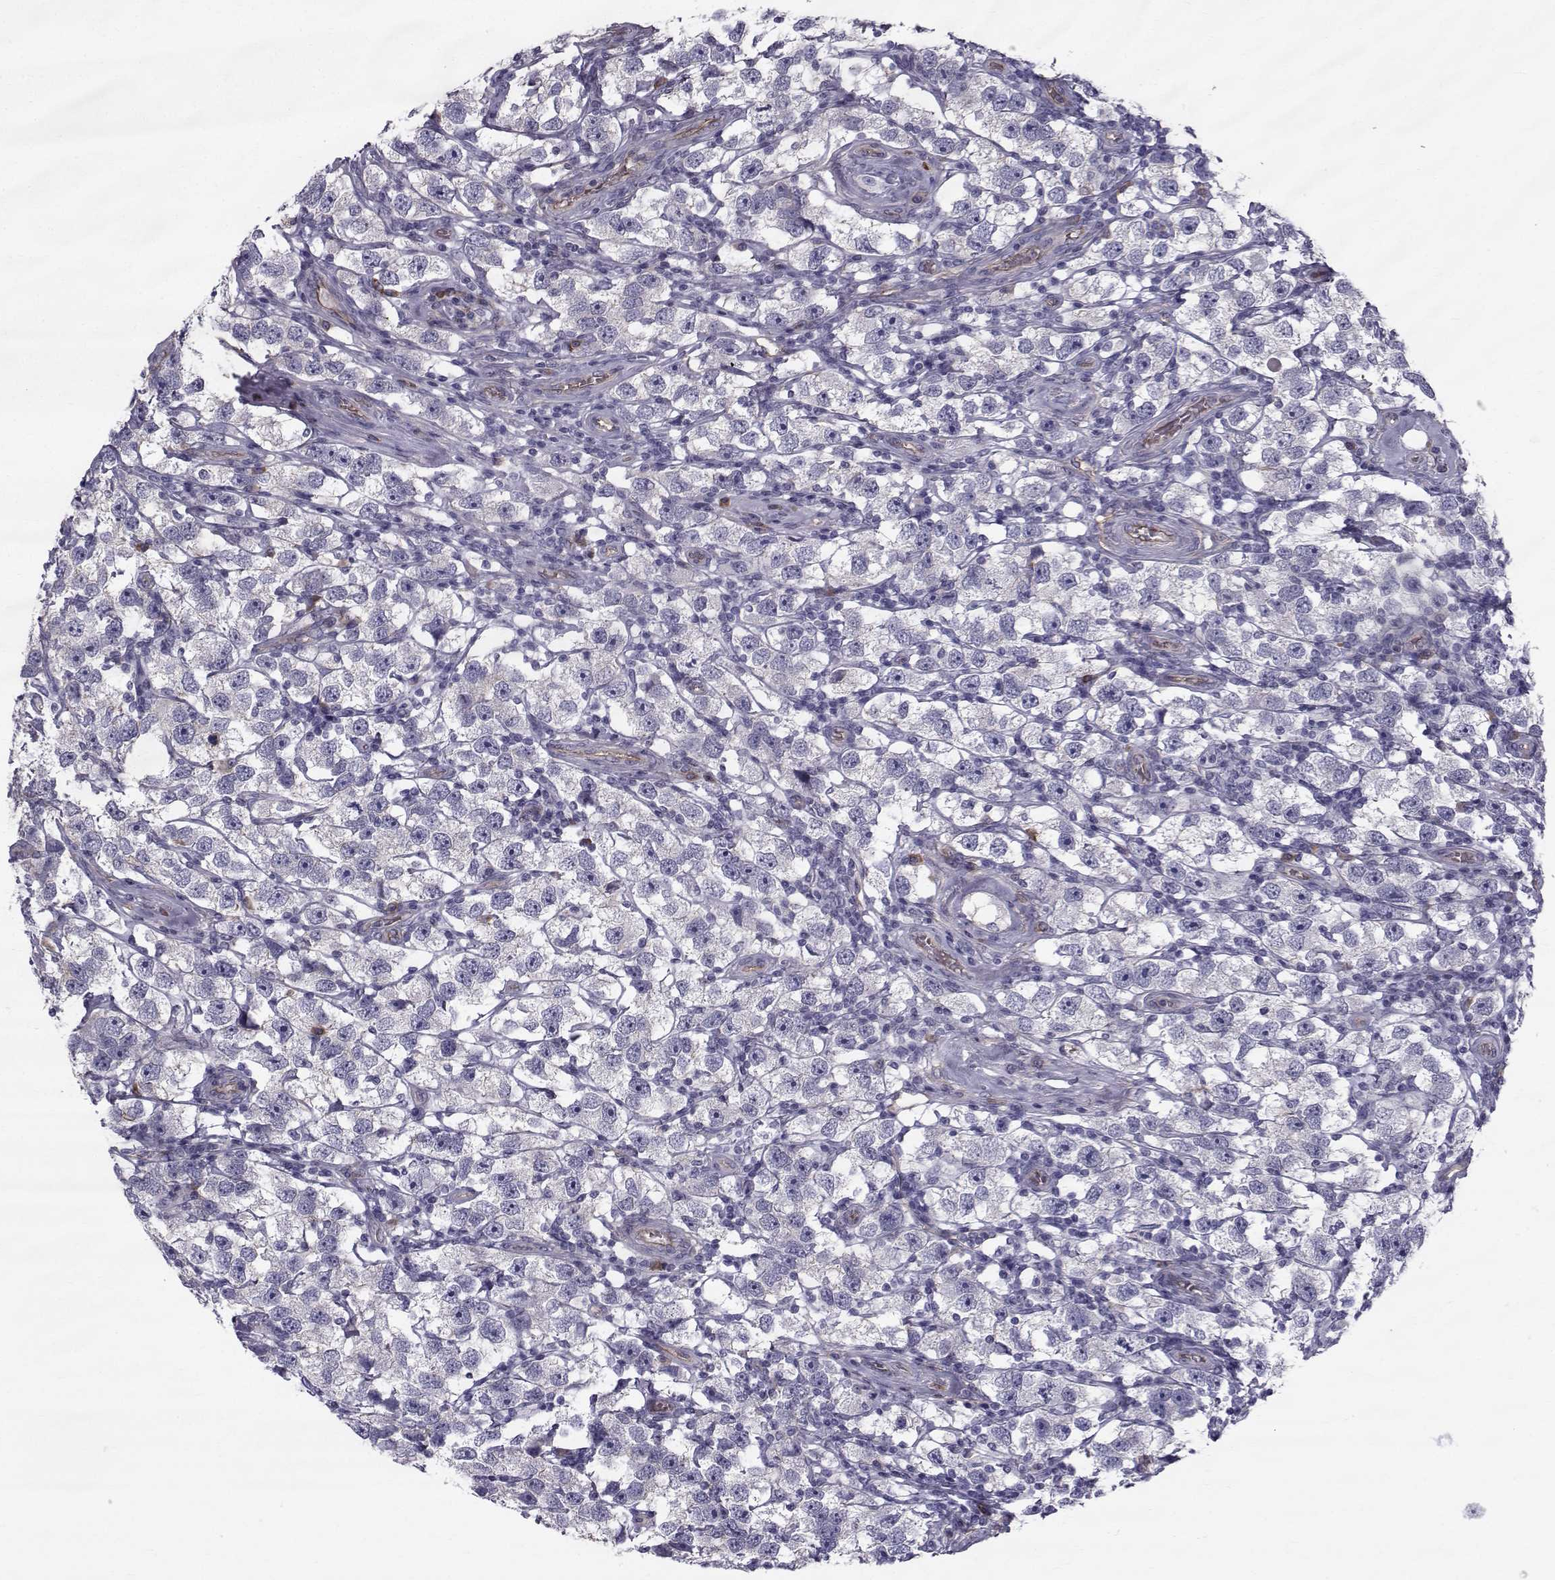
{"staining": {"intensity": "weak", "quantity": "<25%", "location": "cytoplasmic/membranous"}, "tissue": "testis cancer", "cell_type": "Tumor cells", "image_type": "cancer", "snomed": [{"axis": "morphology", "description": "Seminoma, NOS"}, {"axis": "topography", "description": "Testis"}], "caption": "High magnification brightfield microscopy of seminoma (testis) stained with DAB (3,3'-diaminobenzidine) (brown) and counterstained with hematoxylin (blue): tumor cells show no significant staining. (DAB (3,3'-diaminobenzidine) immunohistochemistry (IHC) visualized using brightfield microscopy, high magnification).", "gene": "QPCT", "patient": {"sex": "male", "age": 26}}